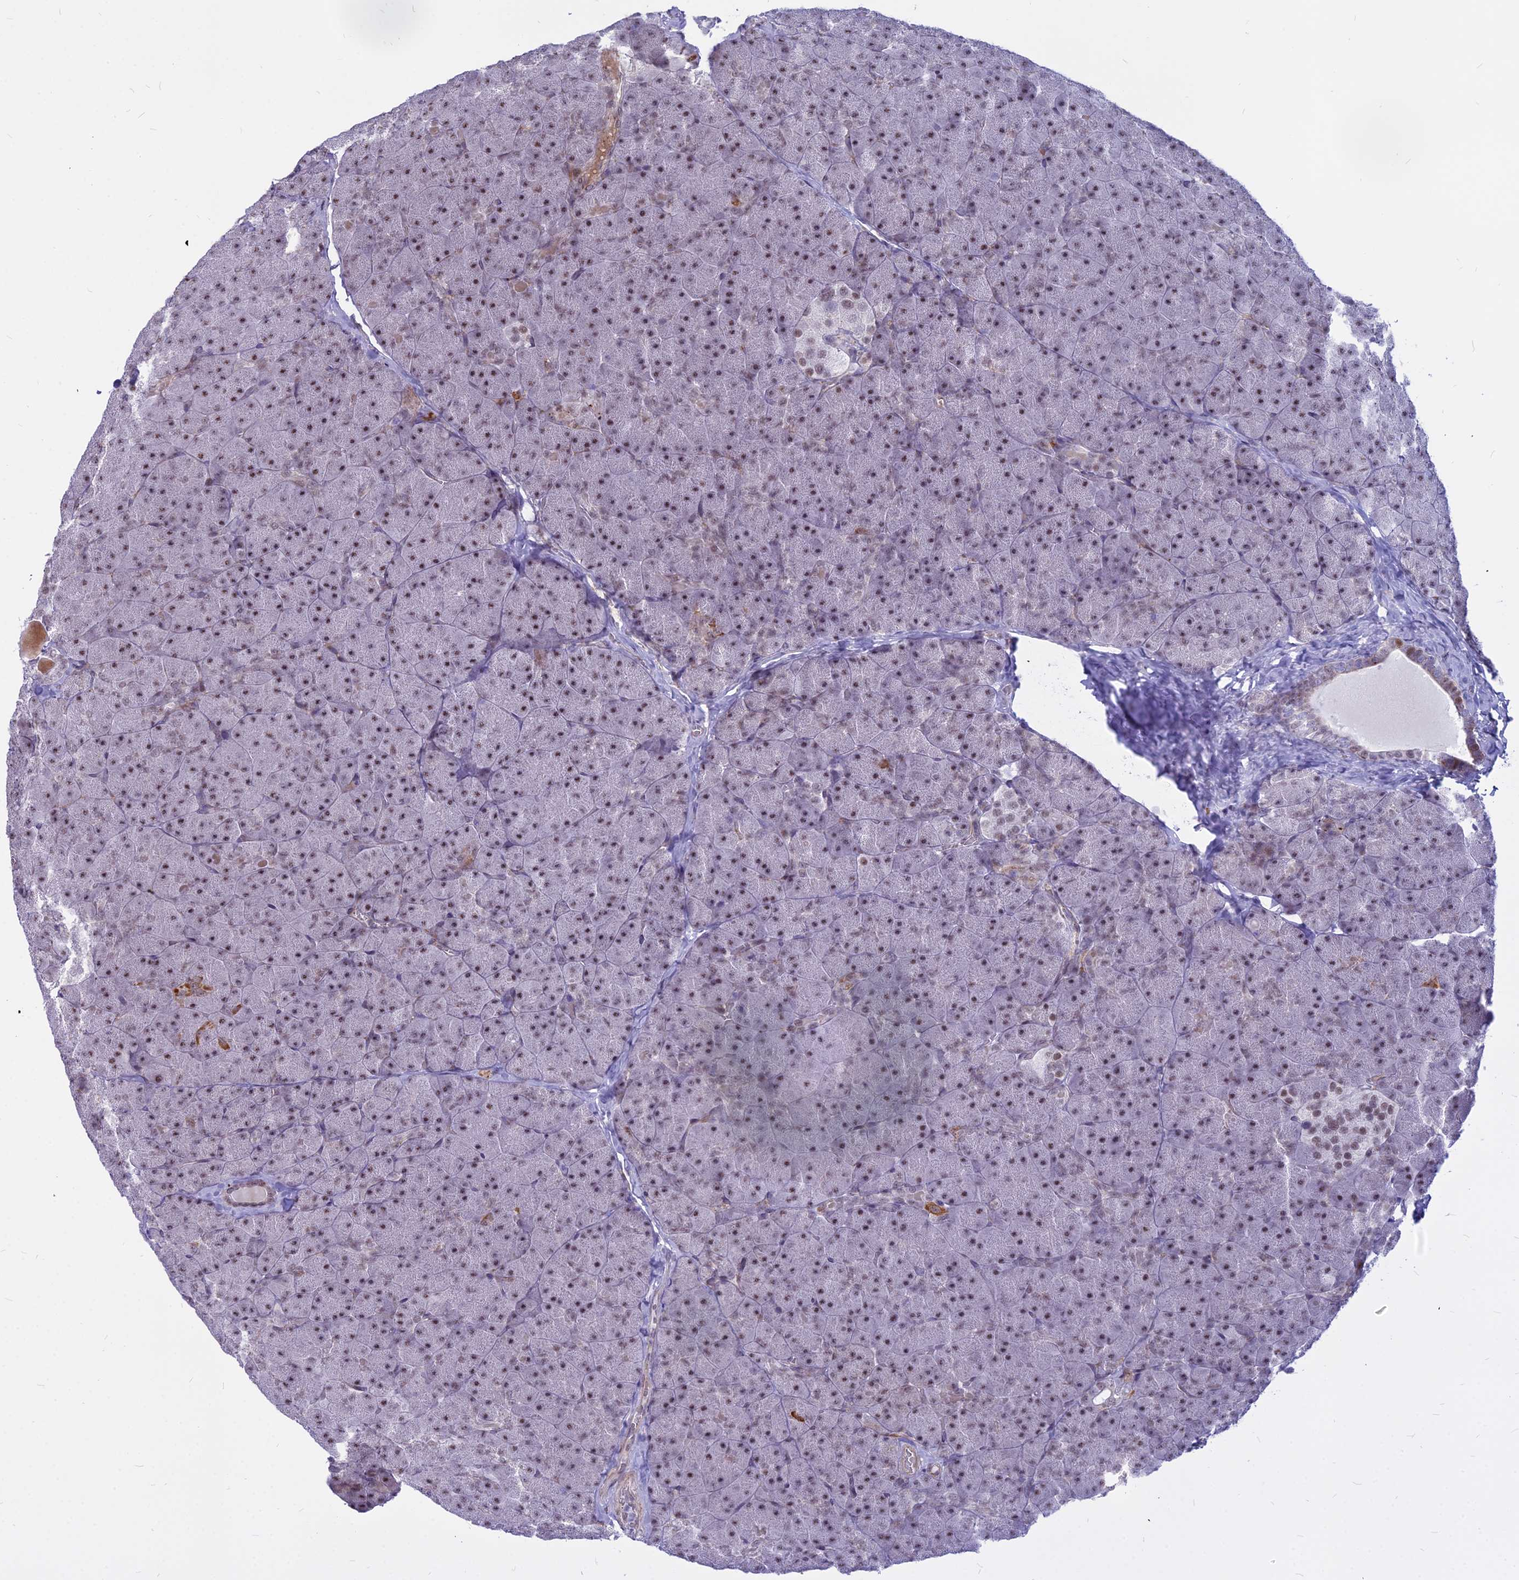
{"staining": {"intensity": "moderate", "quantity": ">75%", "location": "nuclear"}, "tissue": "pancreas", "cell_type": "Exocrine glandular cells", "image_type": "normal", "snomed": [{"axis": "morphology", "description": "Normal tissue, NOS"}, {"axis": "topography", "description": "Pancreas"}], "caption": "Protein expression analysis of benign pancreas reveals moderate nuclear staining in about >75% of exocrine glandular cells.", "gene": "ALG10B", "patient": {"sex": "male", "age": 36}}